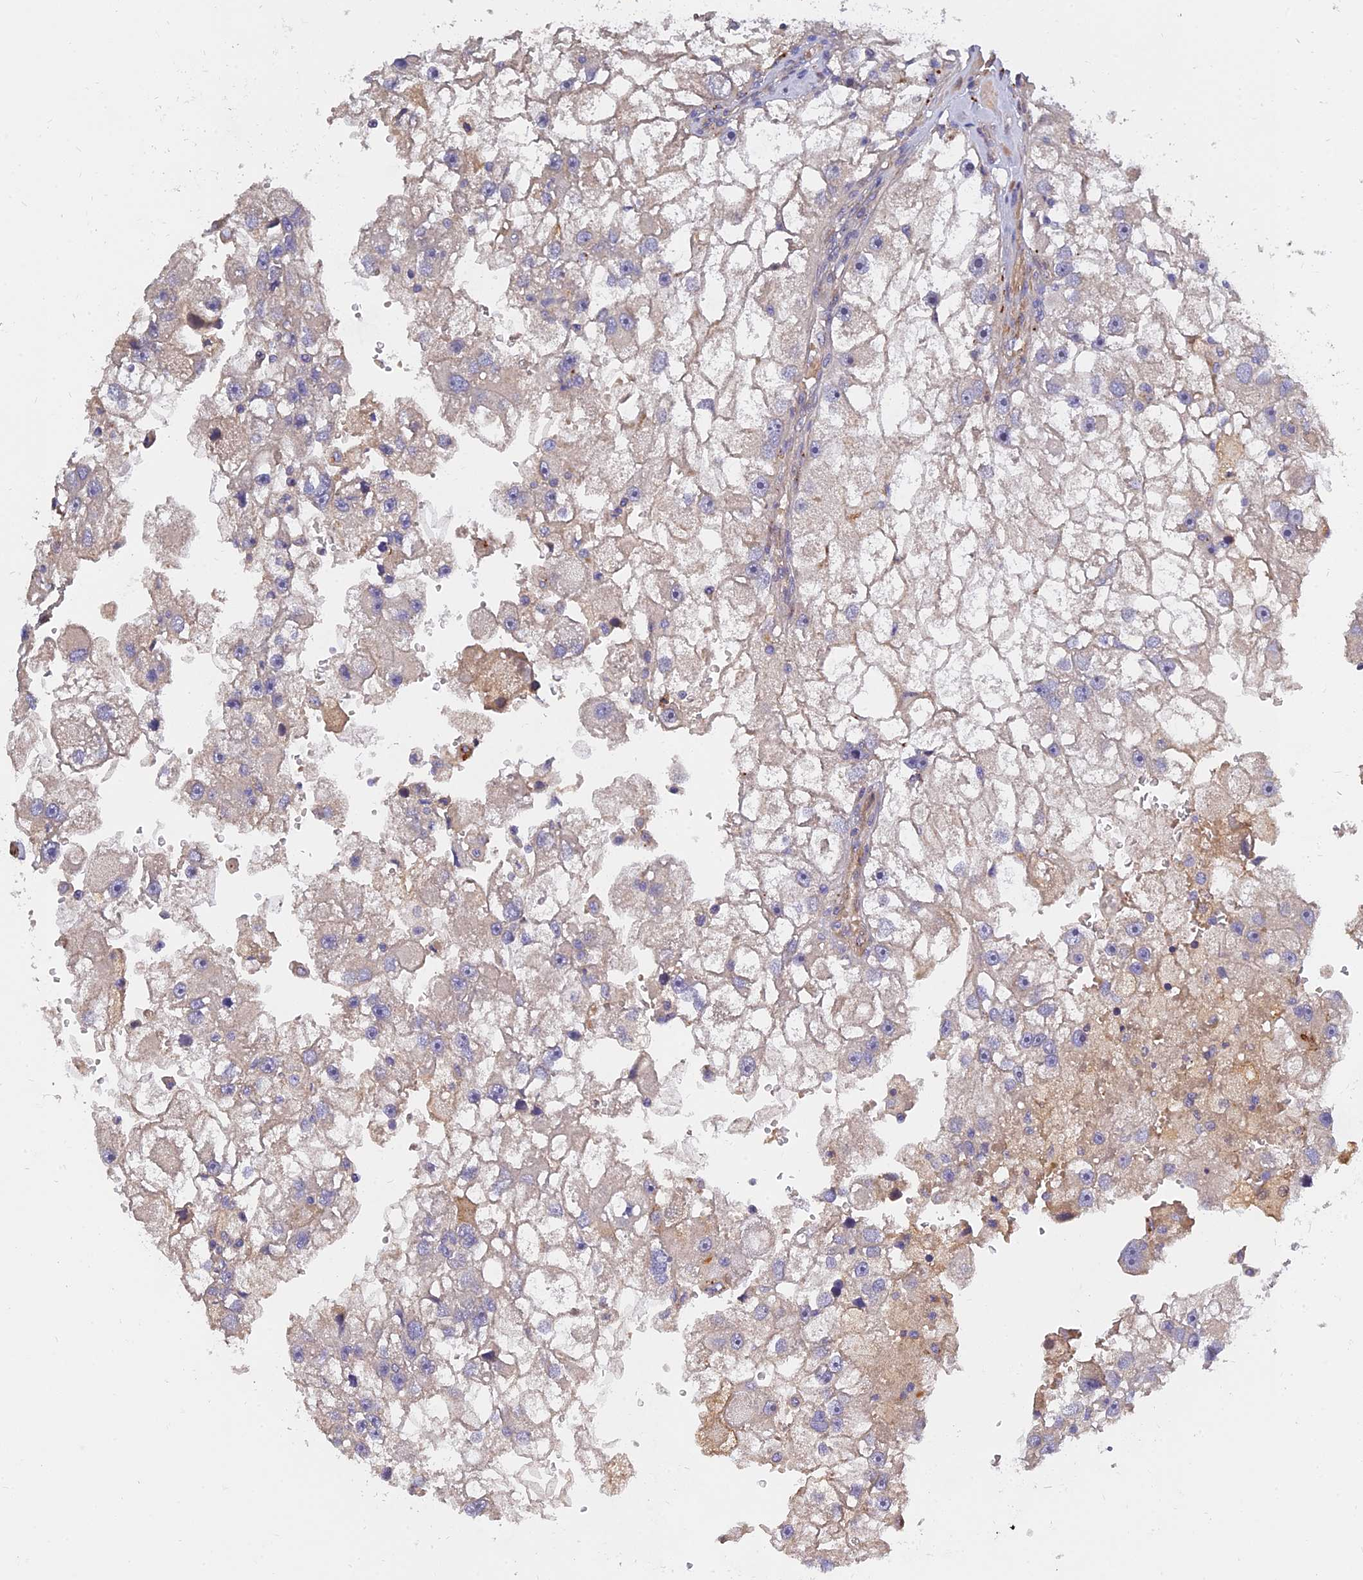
{"staining": {"intensity": "negative", "quantity": "none", "location": "none"}, "tissue": "renal cancer", "cell_type": "Tumor cells", "image_type": "cancer", "snomed": [{"axis": "morphology", "description": "Adenocarcinoma, NOS"}, {"axis": "topography", "description": "Kidney"}], "caption": "DAB (3,3'-diaminobenzidine) immunohistochemical staining of adenocarcinoma (renal) displays no significant staining in tumor cells.", "gene": "MRPL35", "patient": {"sex": "male", "age": 63}}